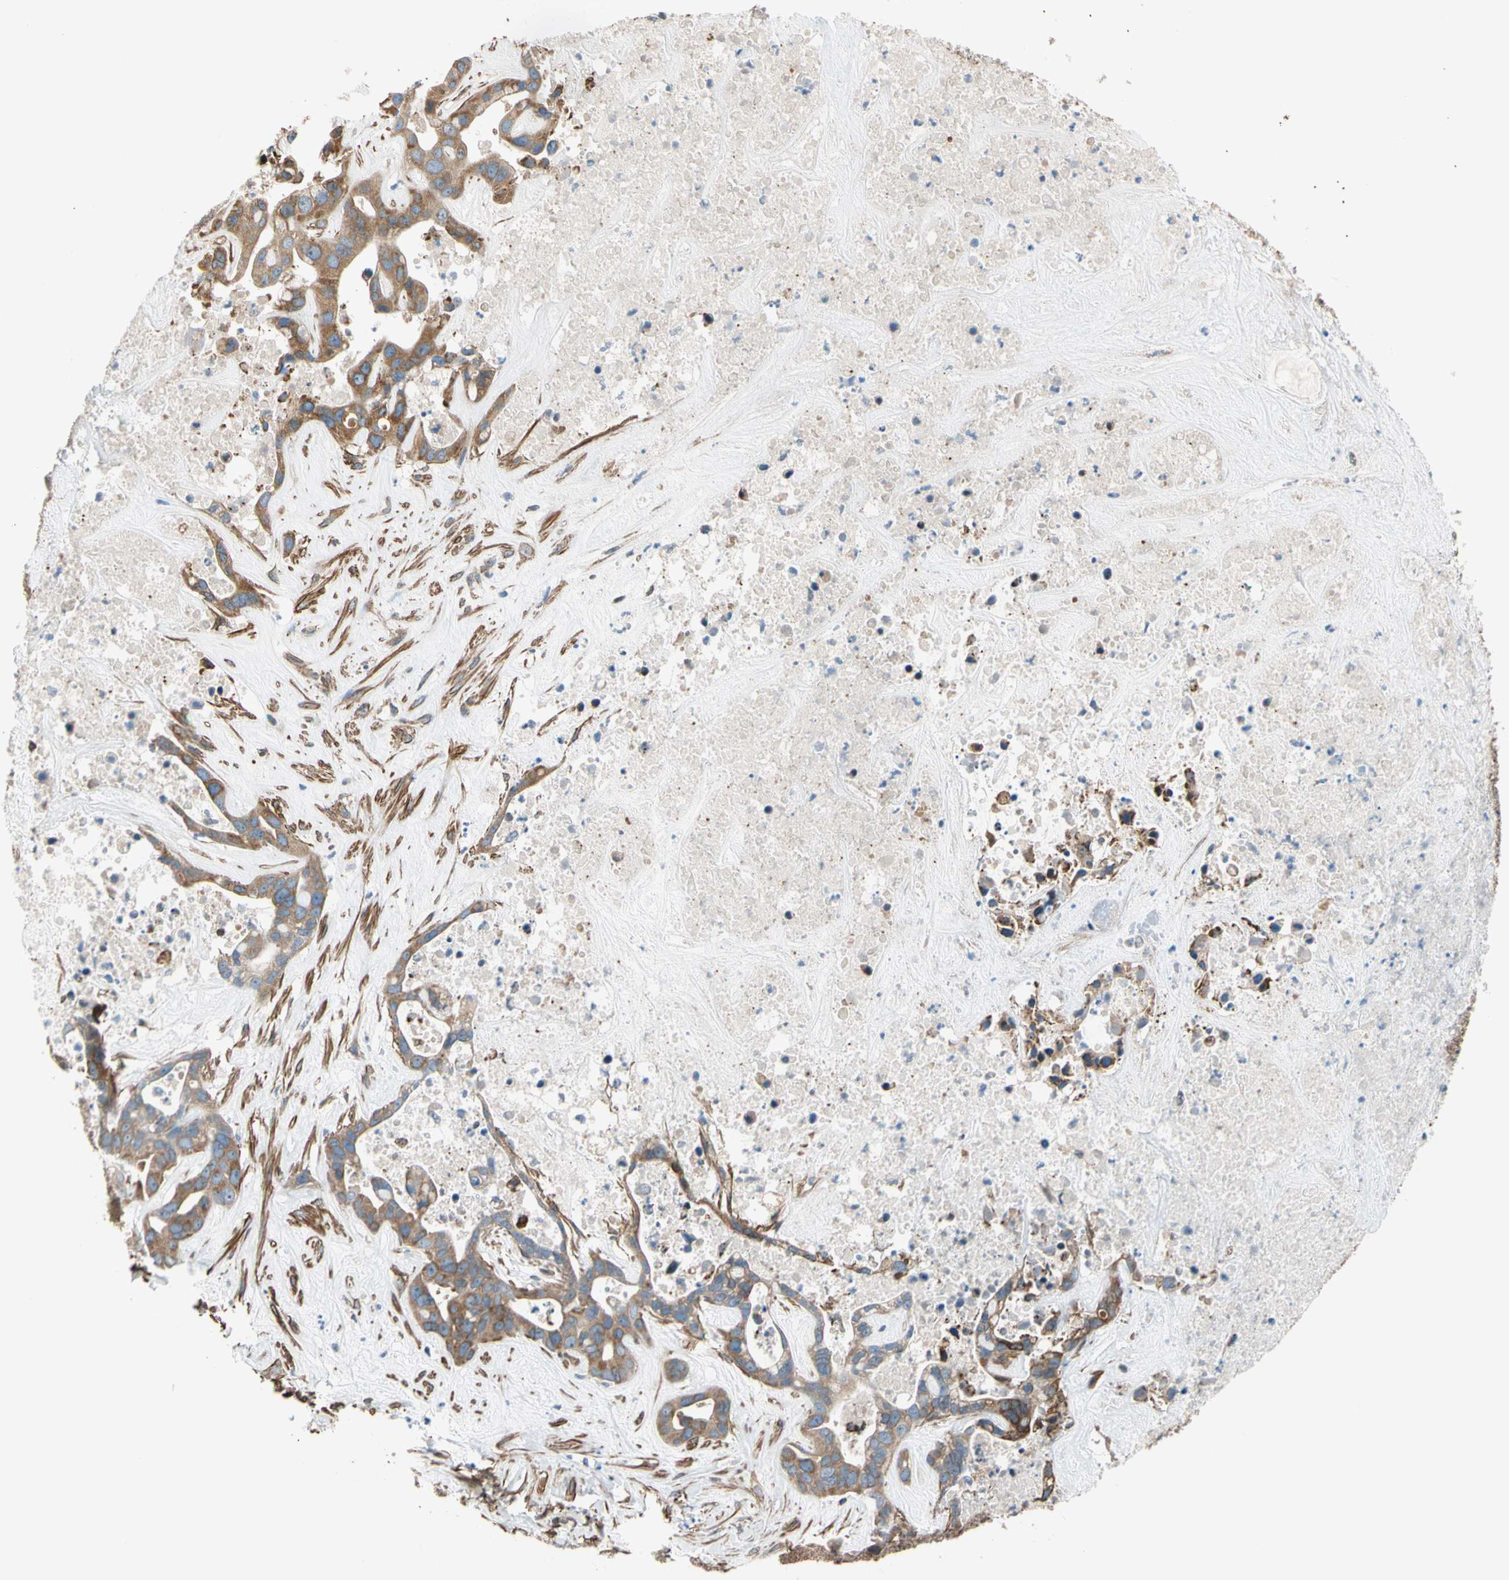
{"staining": {"intensity": "moderate", "quantity": ">75%", "location": "cytoplasmic/membranous"}, "tissue": "liver cancer", "cell_type": "Tumor cells", "image_type": "cancer", "snomed": [{"axis": "morphology", "description": "Cholangiocarcinoma"}, {"axis": "topography", "description": "Liver"}], "caption": "A high-resolution photomicrograph shows immunohistochemistry staining of liver cholangiocarcinoma, which displays moderate cytoplasmic/membranous staining in about >75% of tumor cells.", "gene": "LIMK2", "patient": {"sex": "female", "age": 65}}